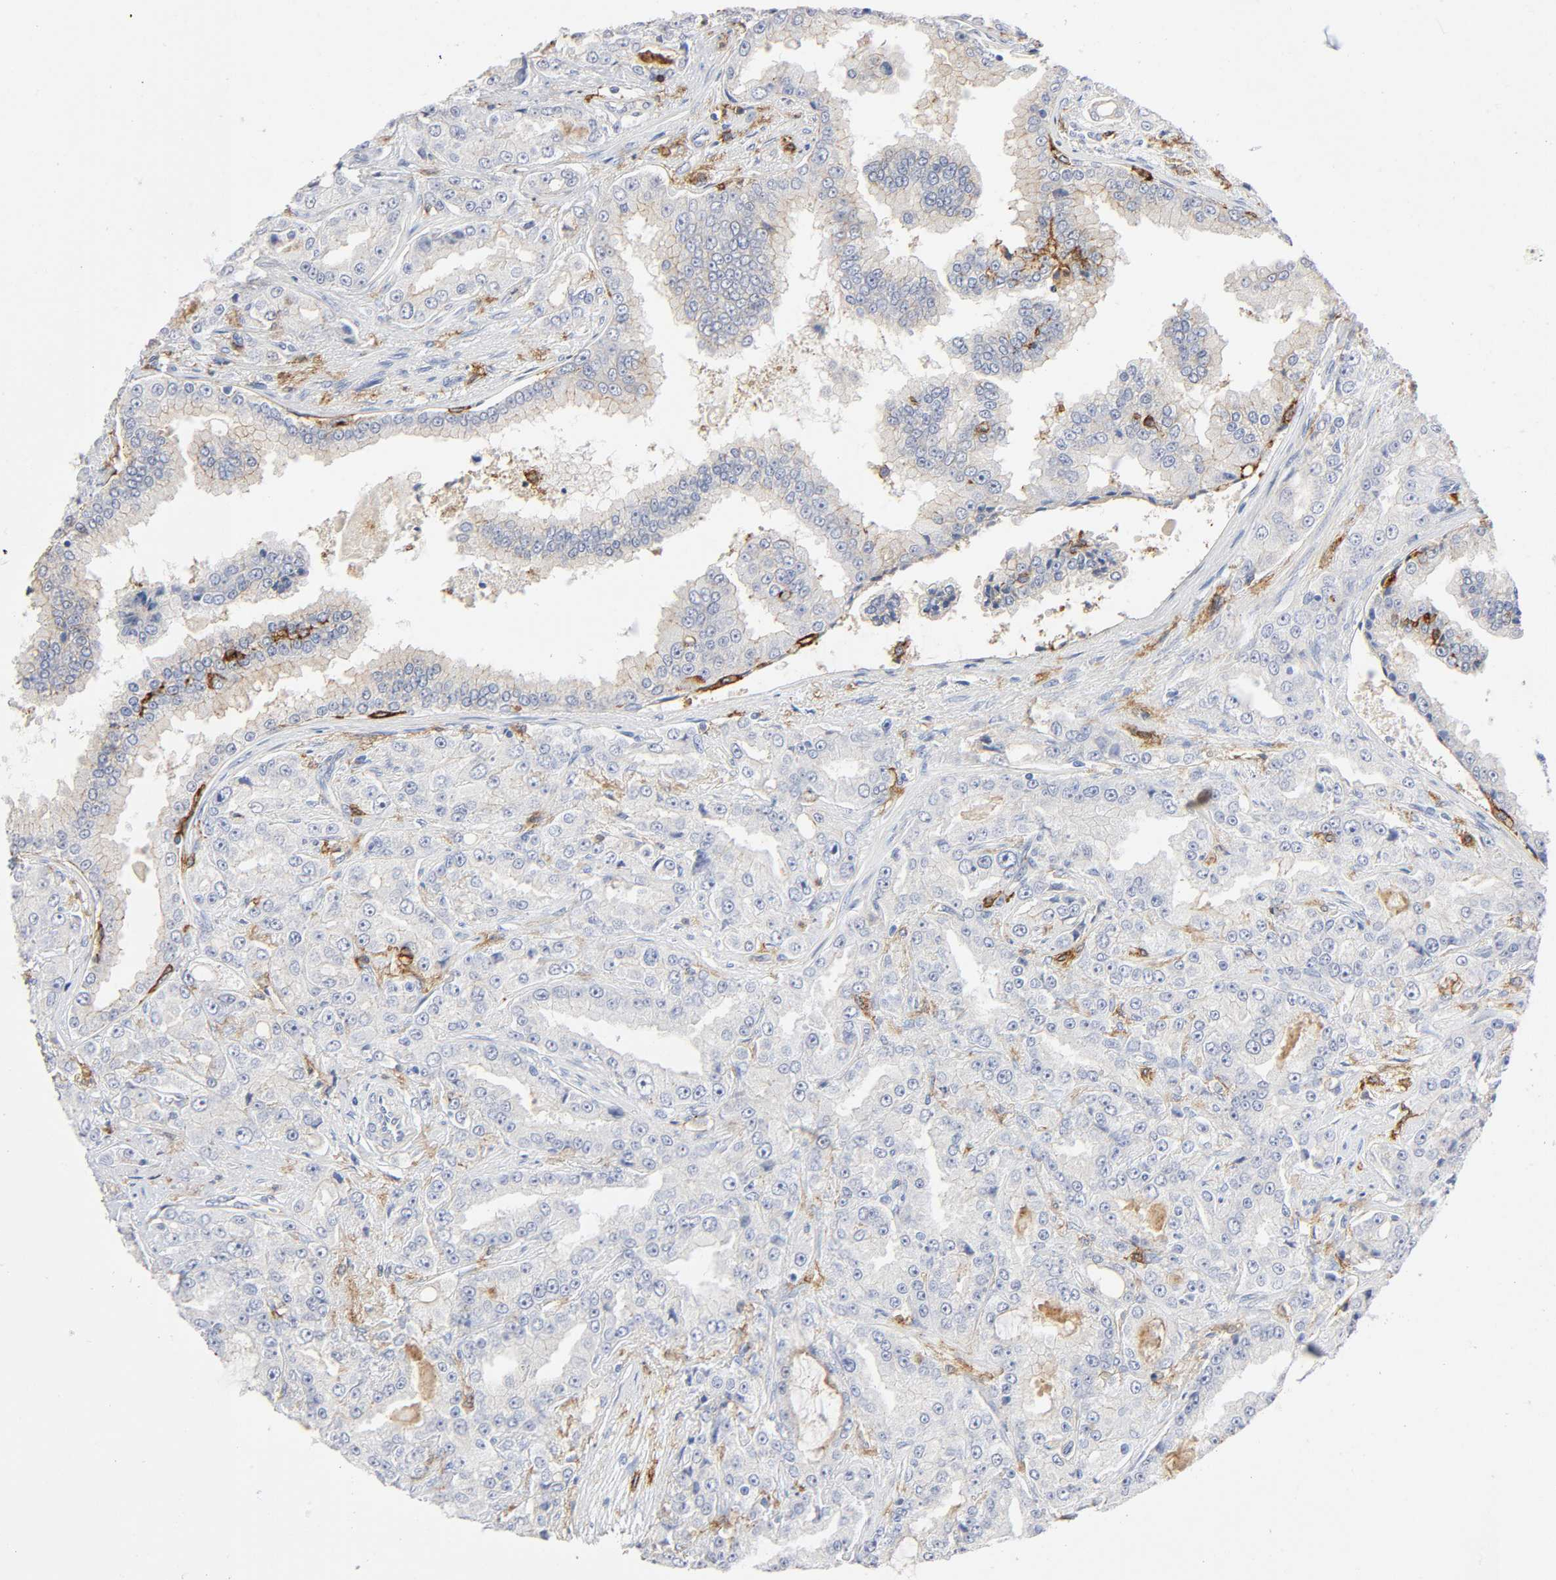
{"staining": {"intensity": "weak", "quantity": "<25%", "location": "cytoplasmic/membranous"}, "tissue": "prostate cancer", "cell_type": "Tumor cells", "image_type": "cancer", "snomed": [{"axis": "morphology", "description": "Adenocarcinoma, High grade"}, {"axis": "topography", "description": "Prostate"}], "caption": "Human prostate adenocarcinoma (high-grade) stained for a protein using immunohistochemistry (IHC) demonstrates no positivity in tumor cells.", "gene": "LYN", "patient": {"sex": "male", "age": 73}}